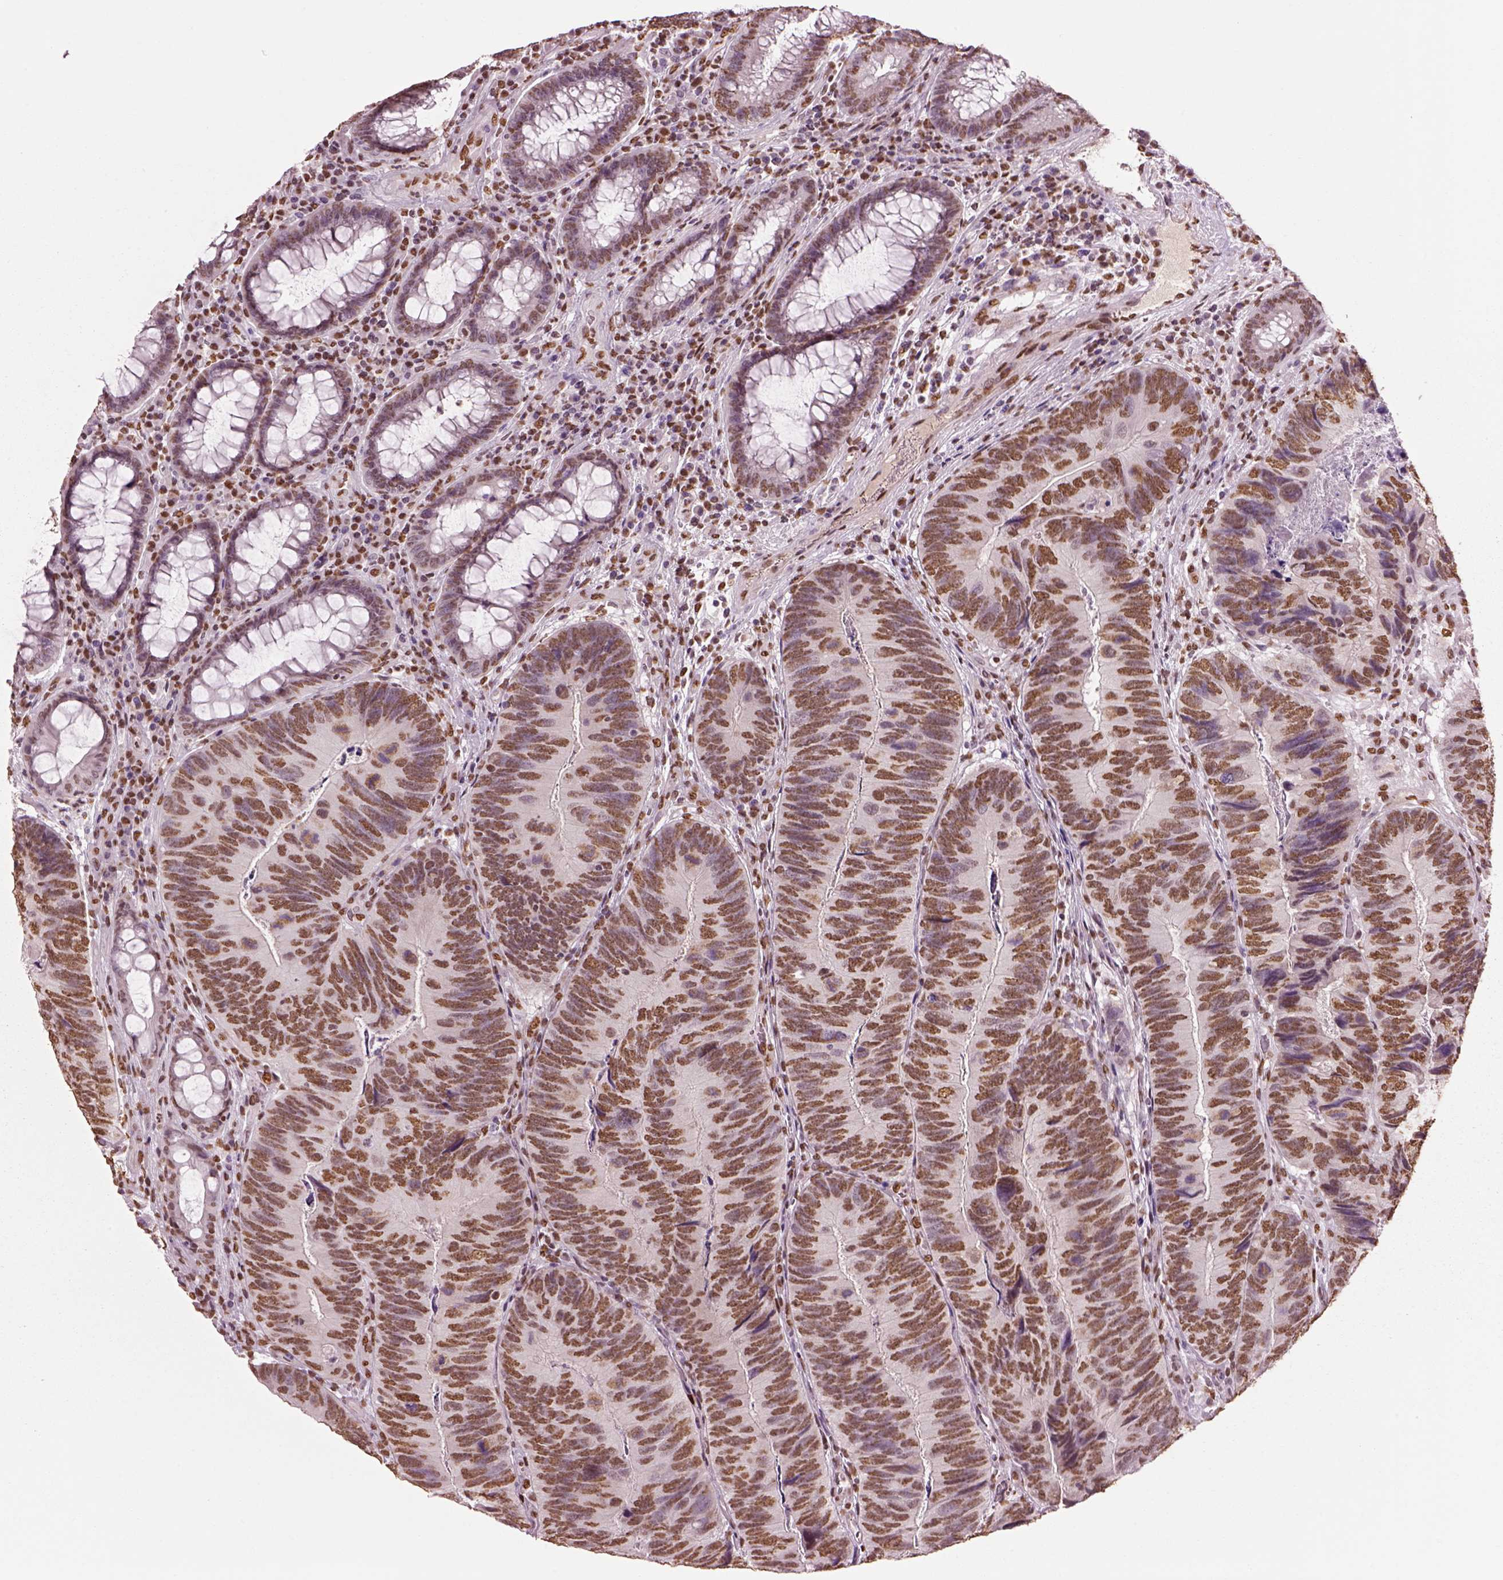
{"staining": {"intensity": "moderate", "quantity": ">75%", "location": "nuclear"}, "tissue": "colorectal cancer", "cell_type": "Tumor cells", "image_type": "cancer", "snomed": [{"axis": "morphology", "description": "Adenocarcinoma, NOS"}, {"axis": "topography", "description": "Colon"}], "caption": "Colorectal cancer (adenocarcinoma) stained with a protein marker displays moderate staining in tumor cells.", "gene": "DDX3X", "patient": {"sex": "female", "age": 67}}